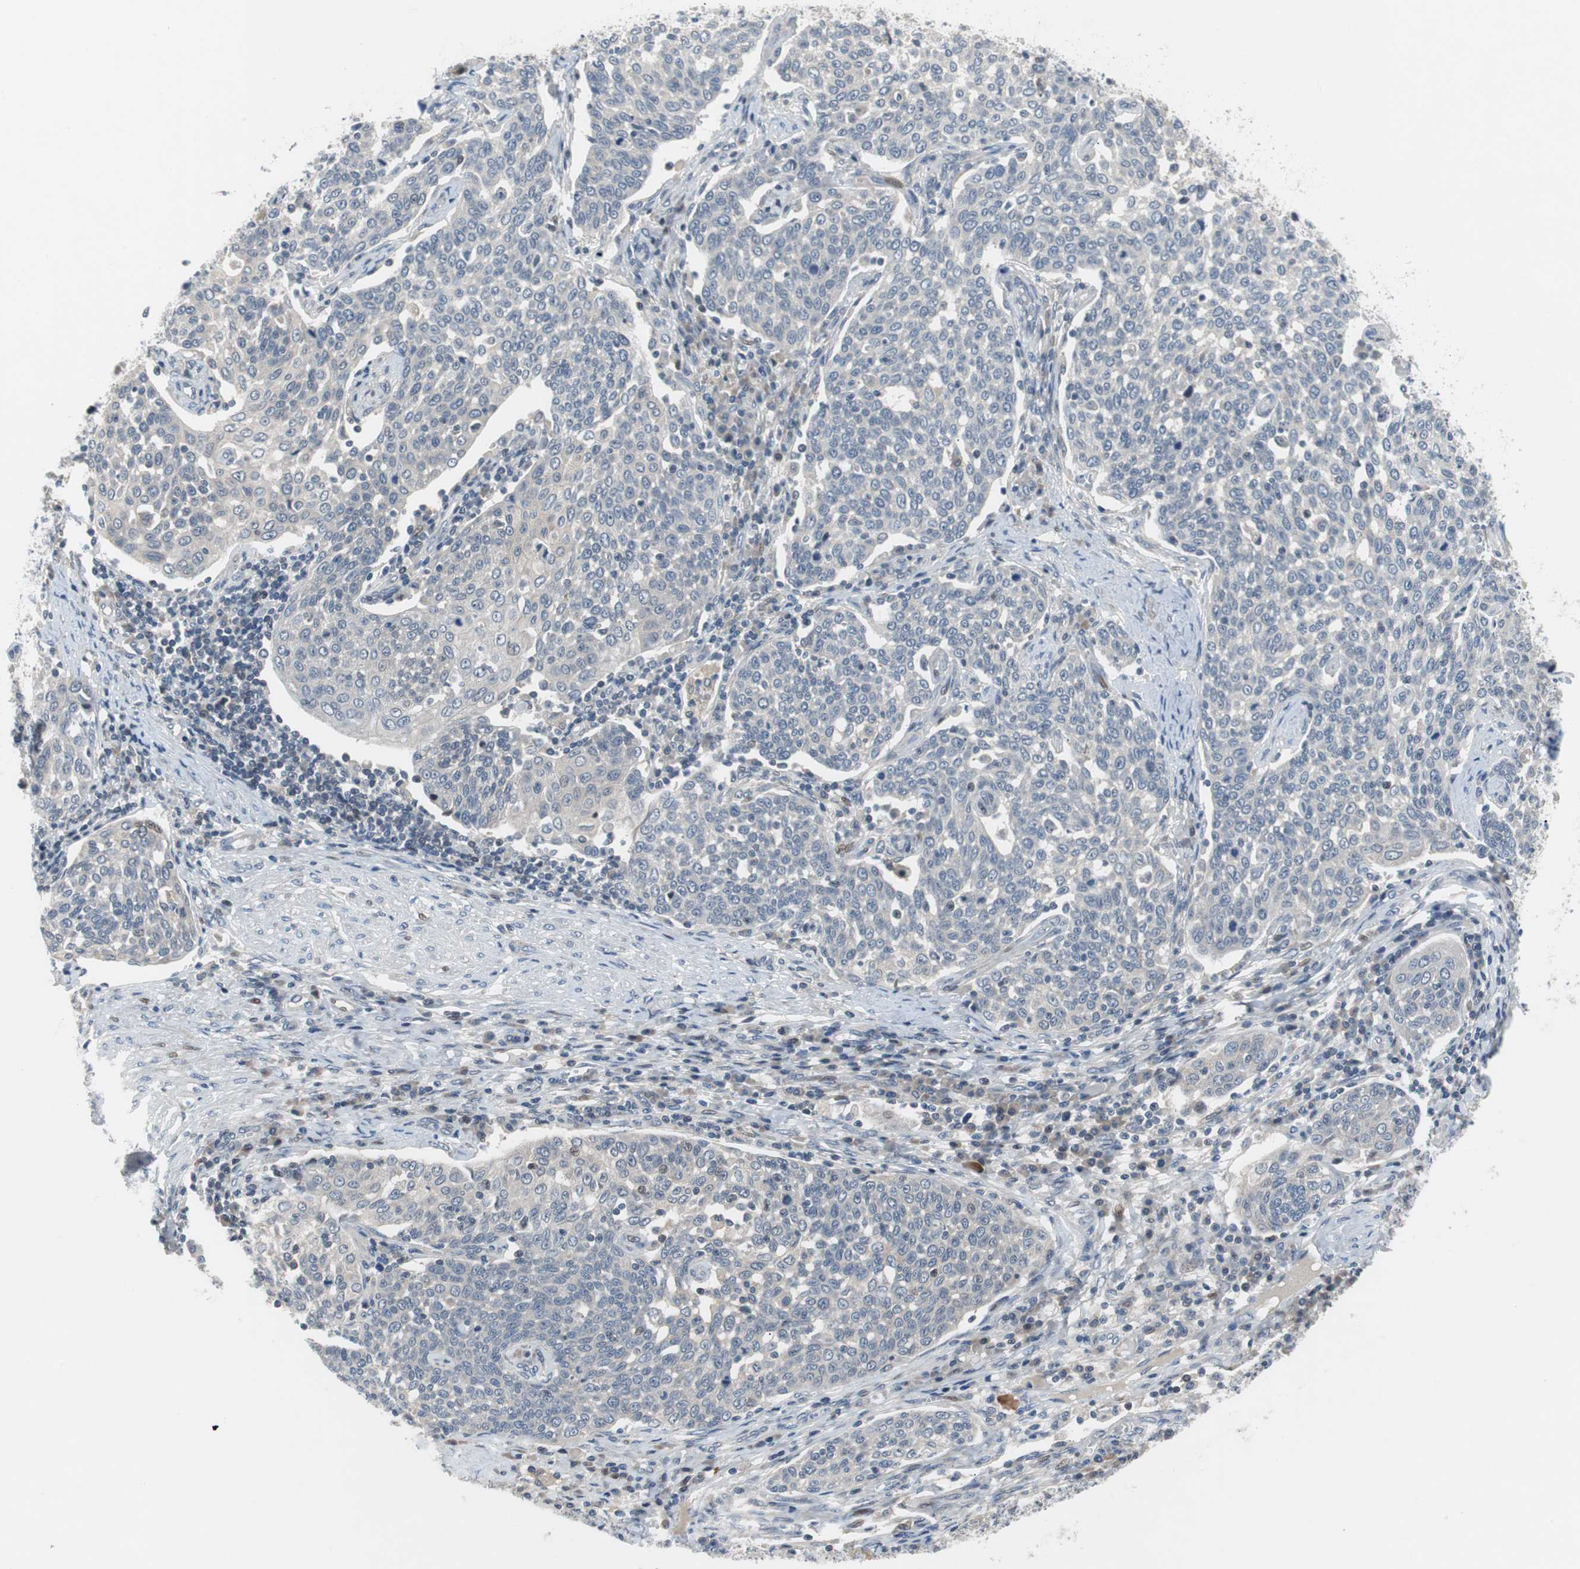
{"staining": {"intensity": "weak", "quantity": "<25%", "location": "nuclear"}, "tissue": "cervical cancer", "cell_type": "Tumor cells", "image_type": "cancer", "snomed": [{"axis": "morphology", "description": "Squamous cell carcinoma, NOS"}, {"axis": "topography", "description": "Cervix"}], "caption": "Micrograph shows no protein positivity in tumor cells of cervical cancer tissue. (DAB (3,3'-diaminobenzidine) immunohistochemistry with hematoxylin counter stain).", "gene": "MAP2K4", "patient": {"sex": "female", "age": 34}}